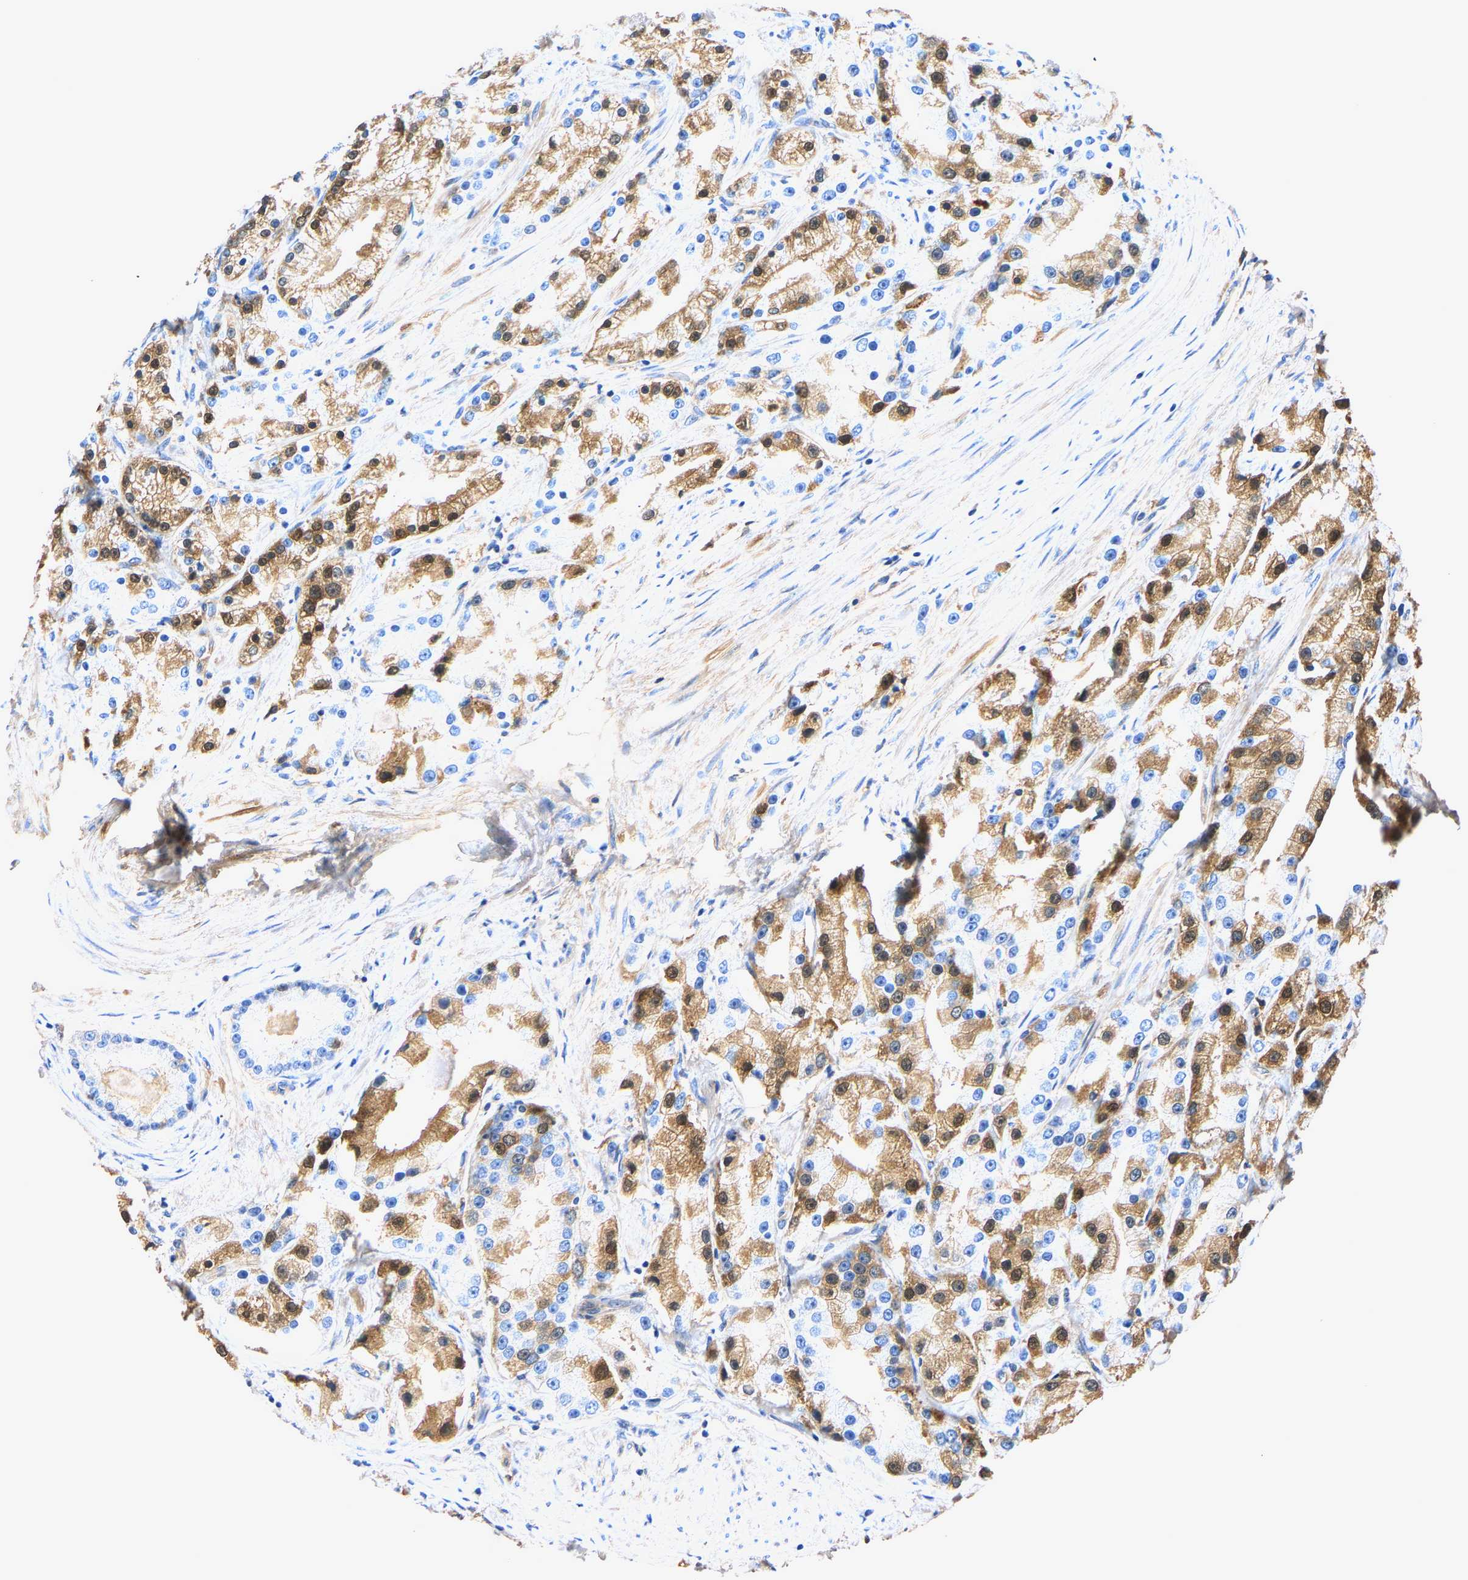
{"staining": {"intensity": "moderate", "quantity": "25%-75%", "location": "cytoplasmic/membranous,nuclear"}, "tissue": "prostate cancer", "cell_type": "Tumor cells", "image_type": "cancer", "snomed": [{"axis": "morphology", "description": "Adenocarcinoma, Low grade"}, {"axis": "topography", "description": "Prostate"}], "caption": "Immunohistochemical staining of human prostate cancer reveals medium levels of moderate cytoplasmic/membranous and nuclear expression in about 25%-75% of tumor cells. The staining is performed using DAB (3,3'-diaminobenzidine) brown chromogen to label protein expression. The nuclei are counter-stained blue using hematoxylin.", "gene": "STC1", "patient": {"sex": "male", "age": 63}}